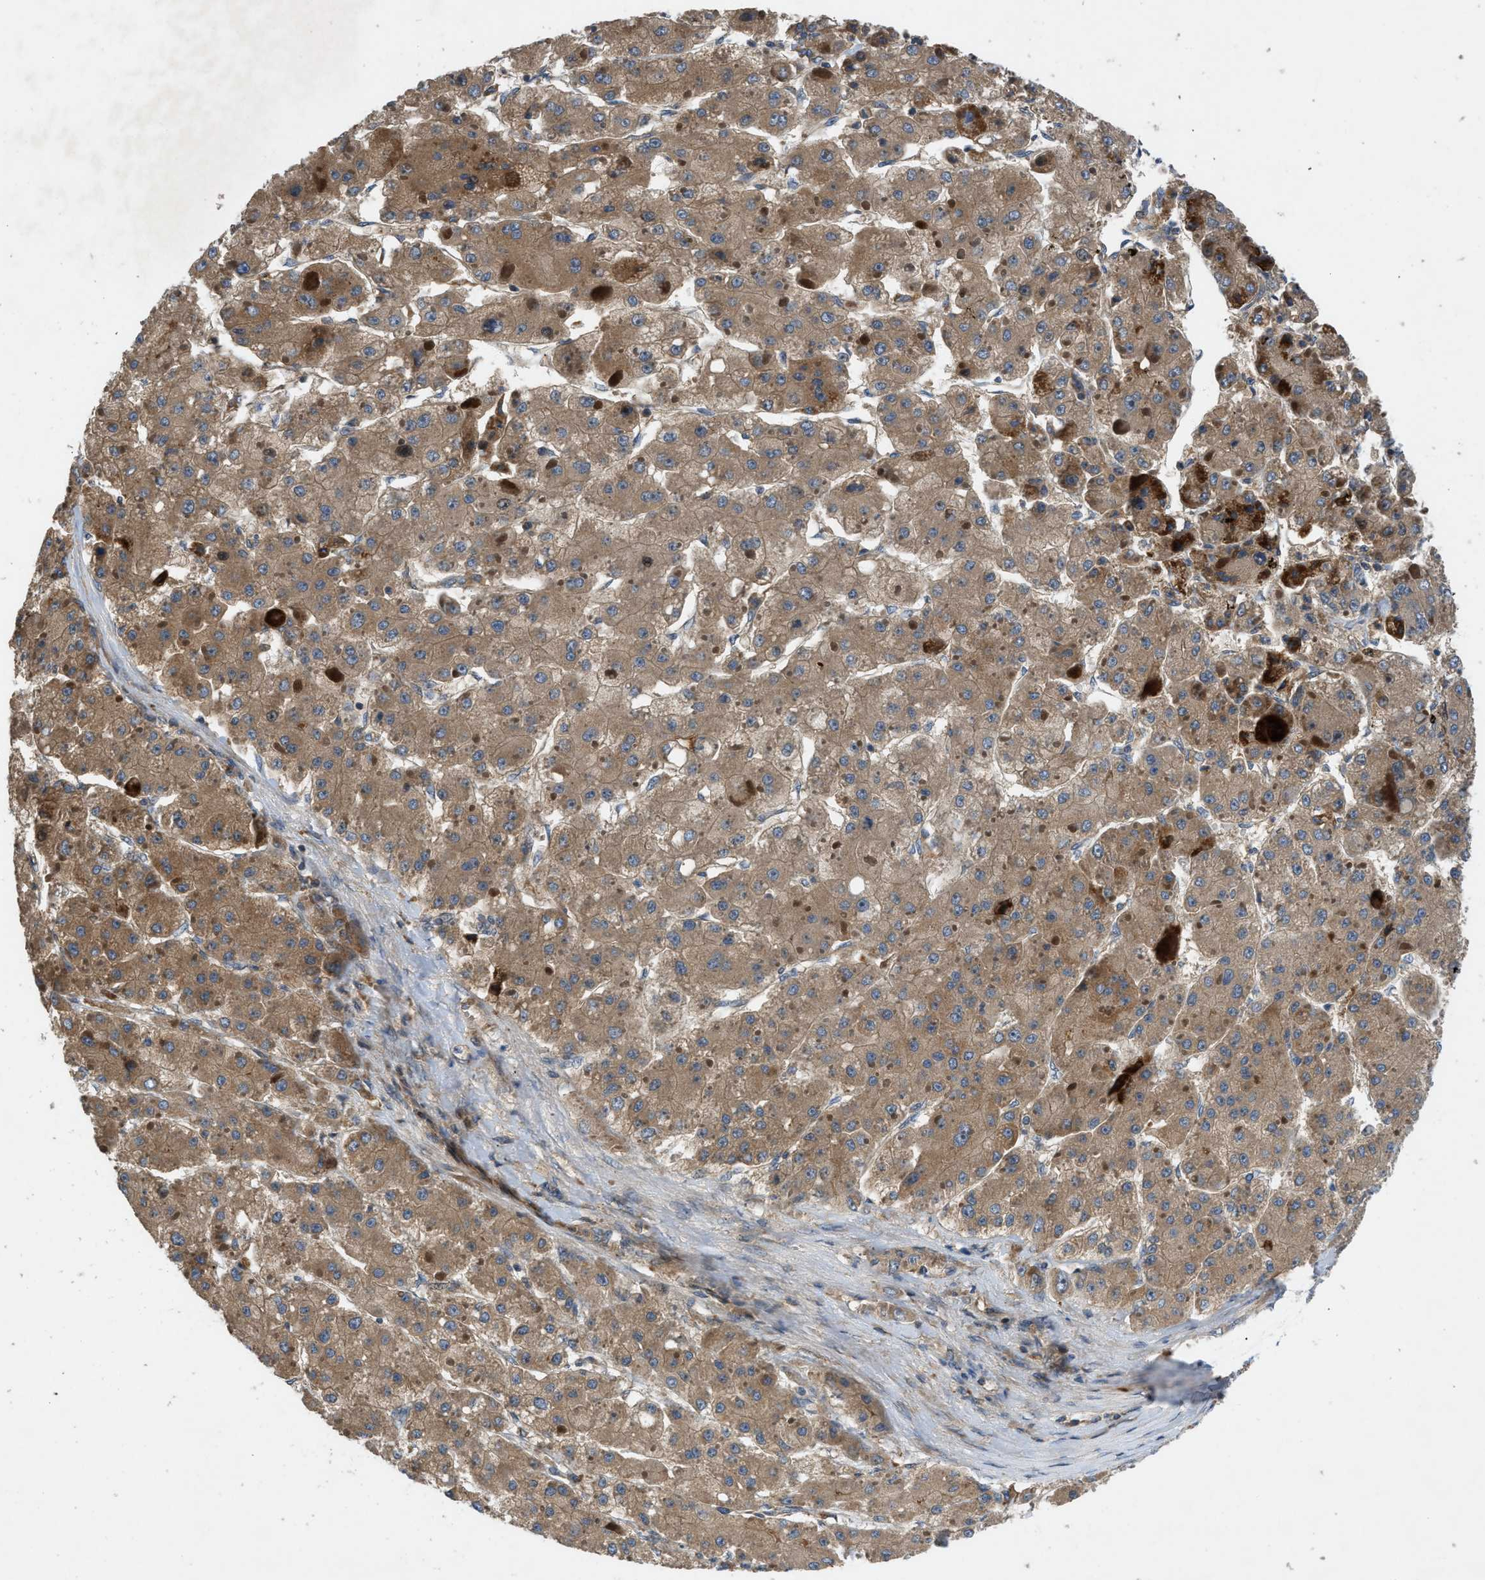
{"staining": {"intensity": "moderate", "quantity": ">75%", "location": "cytoplasmic/membranous"}, "tissue": "liver cancer", "cell_type": "Tumor cells", "image_type": "cancer", "snomed": [{"axis": "morphology", "description": "Carcinoma, Hepatocellular, NOS"}, {"axis": "topography", "description": "Liver"}], "caption": "A high-resolution photomicrograph shows immunohistochemistry staining of liver cancer, which exhibits moderate cytoplasmic/membranous staining in about >75% of tumor cells.", "gene": "CNNM3", "patient": {"sex": "female", "age": 73}}